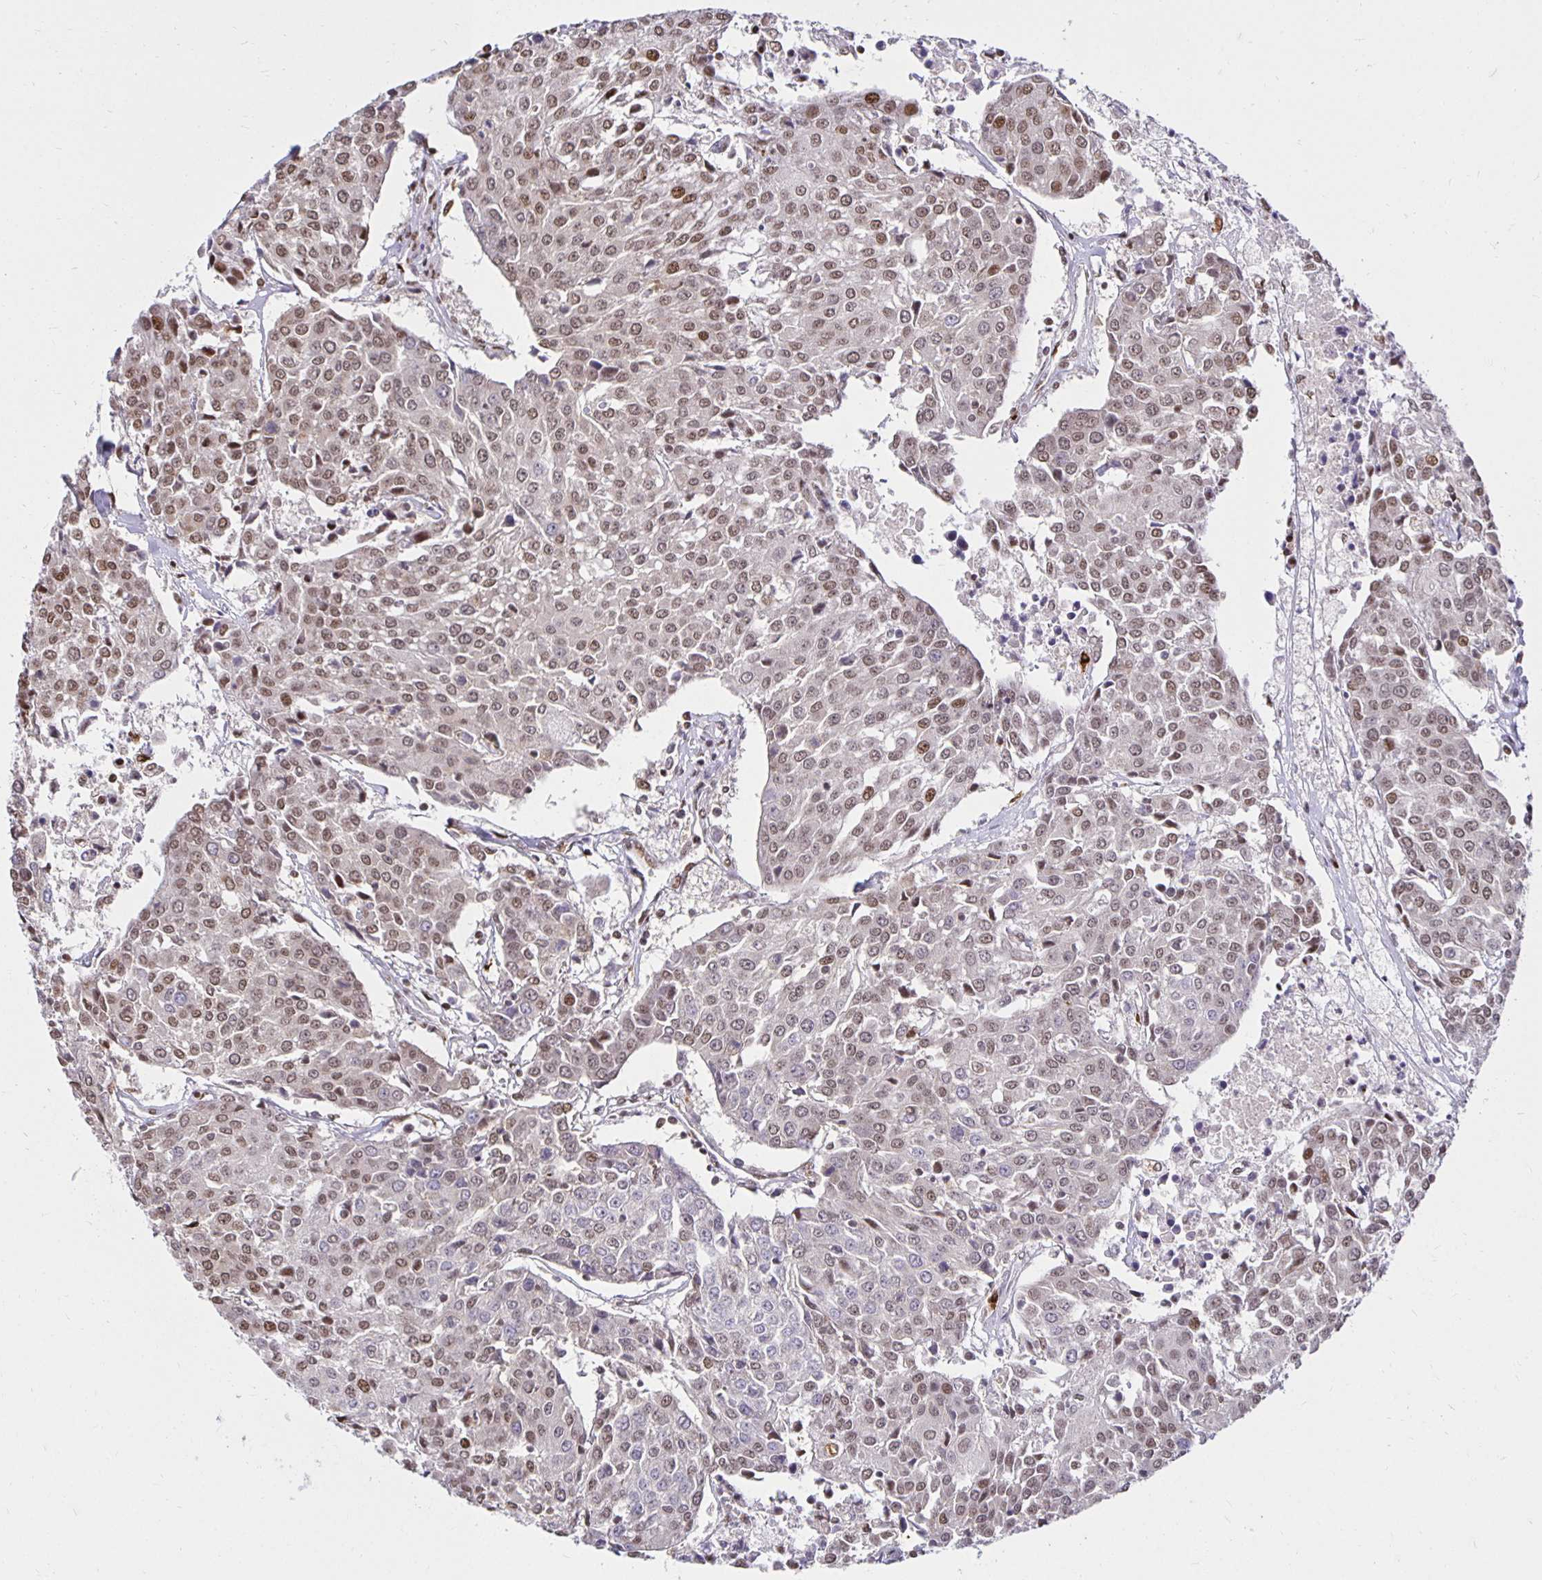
{"staining": {"intensity": "moderate", "quantity": ">75%", "location": "nuclear"}, "tissue": "urothelial cancer", "cell_type": "Tumor cells", "image_type": "cancer", "snomed": [{"axis": "morphology", "description": "Urothelial carcinoma, High grade"}, {"axis": "topography", "description": "Urinary bladder"}], "caption": "A micrograph of urothelial carcinoma (high-grade) stained for a protein demonstrates moderate nuclear brown staining in tumor cells. Immunohistochemistry (ihc) stains the protein of interest in brown and the nuclei are stained blue.", "gene": "ZNF579", "patient": {"sex": "female", "age": 85}}